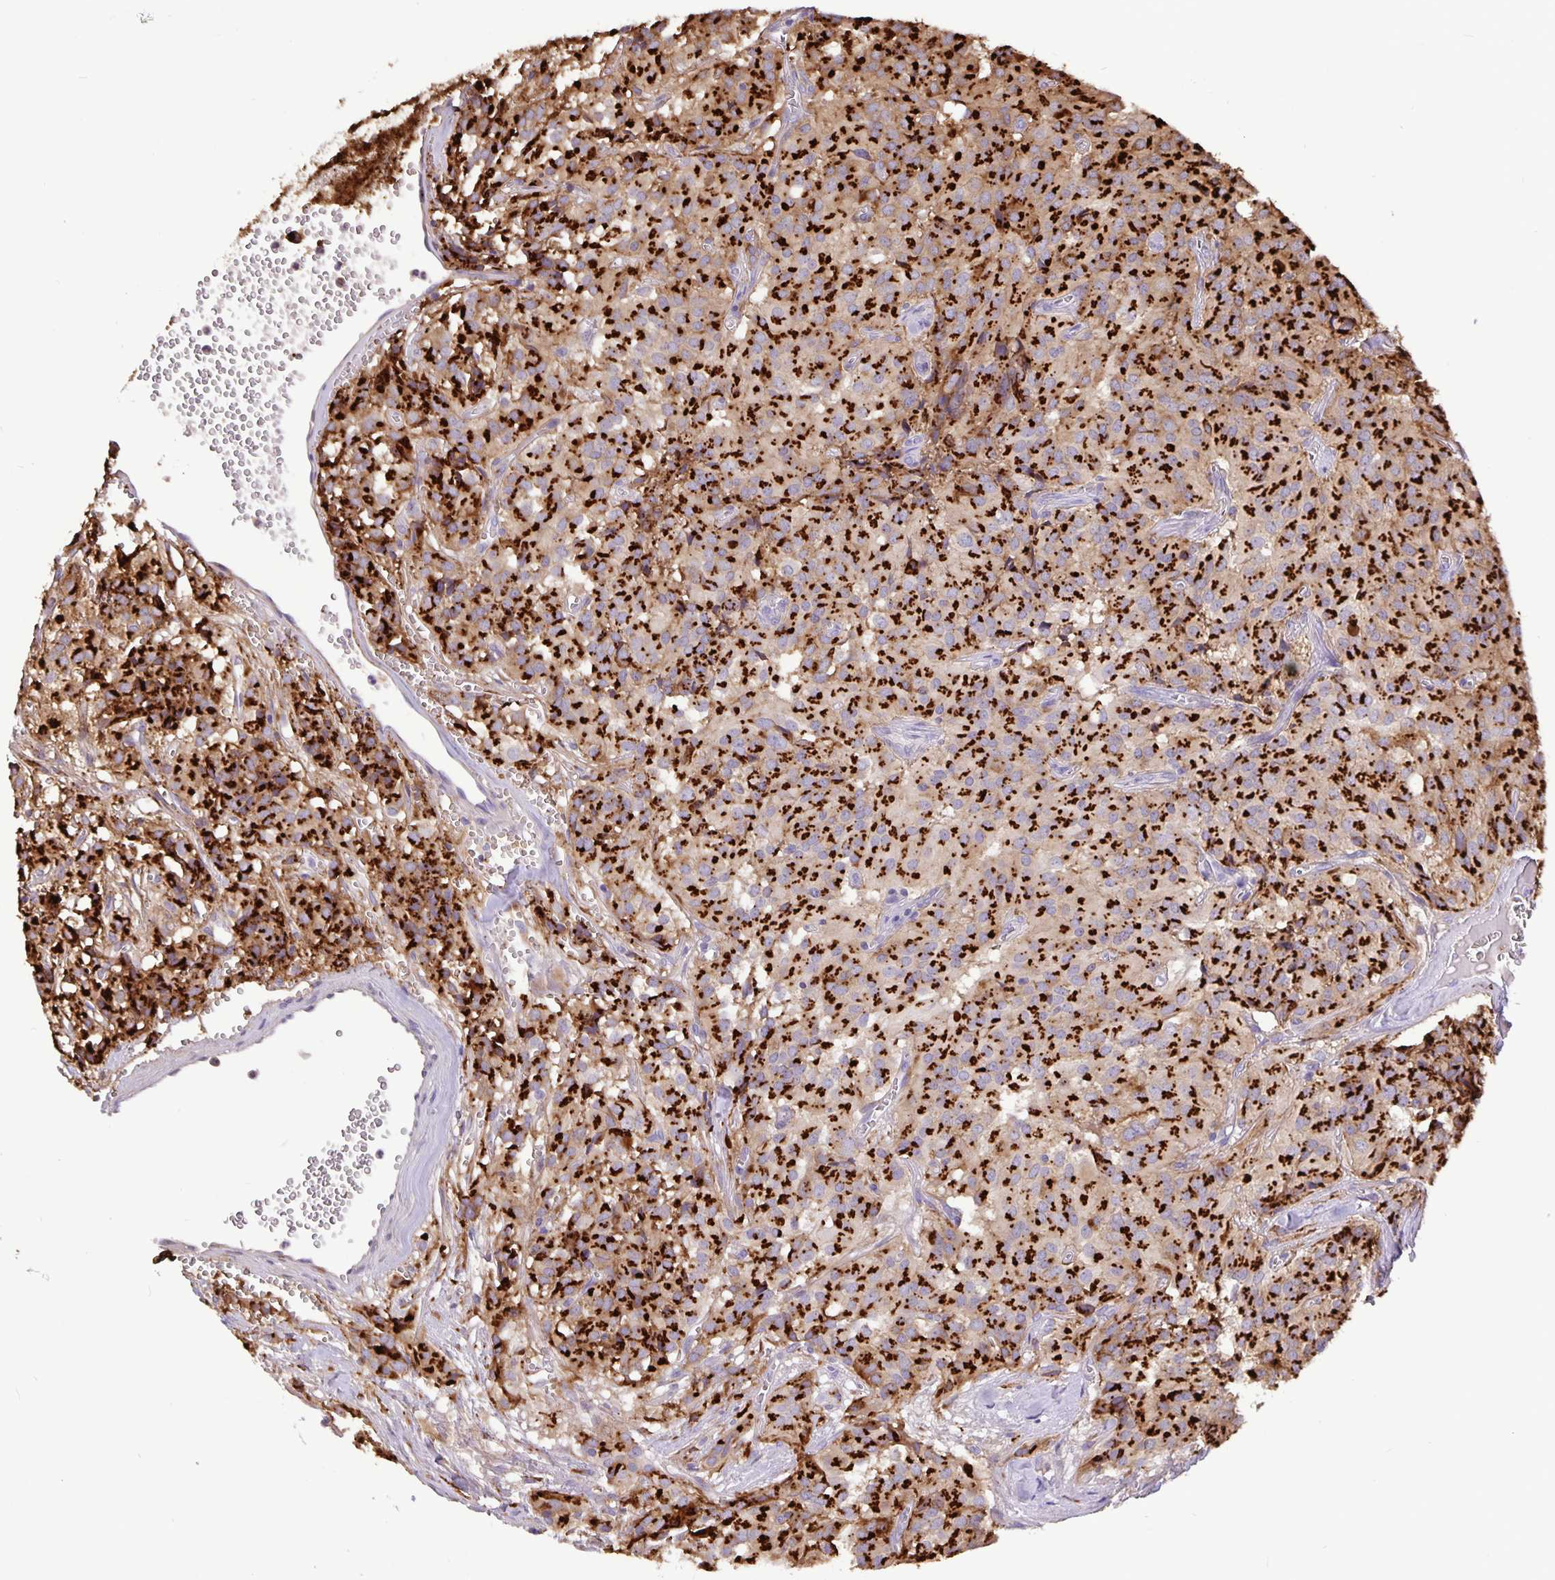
{"staining": {"intensity": "strong", "quantity": ">75%", "location": "cytoplasmic/membranous"}, "tissue": "glioma", "cell_type": "Tumor cells", "image_type": "cancer", "snomed": [{"axis": "morphology", "description": "Glioma, malignant, Low grade"}, {"axis": "topography", "description": "Brain"}], "caption": "IHC photomicrograph of neoplastic tissue: glioma stained using immunohistochemistry (IHC) displays high levels of strong protein expression localized specifically in the cytoplasmic/membranous of tumor cells, appearing as a cytoplasmic/membranous brown color.", "gene": "EML6", "patient": {"sex": "male", "age": 42}}